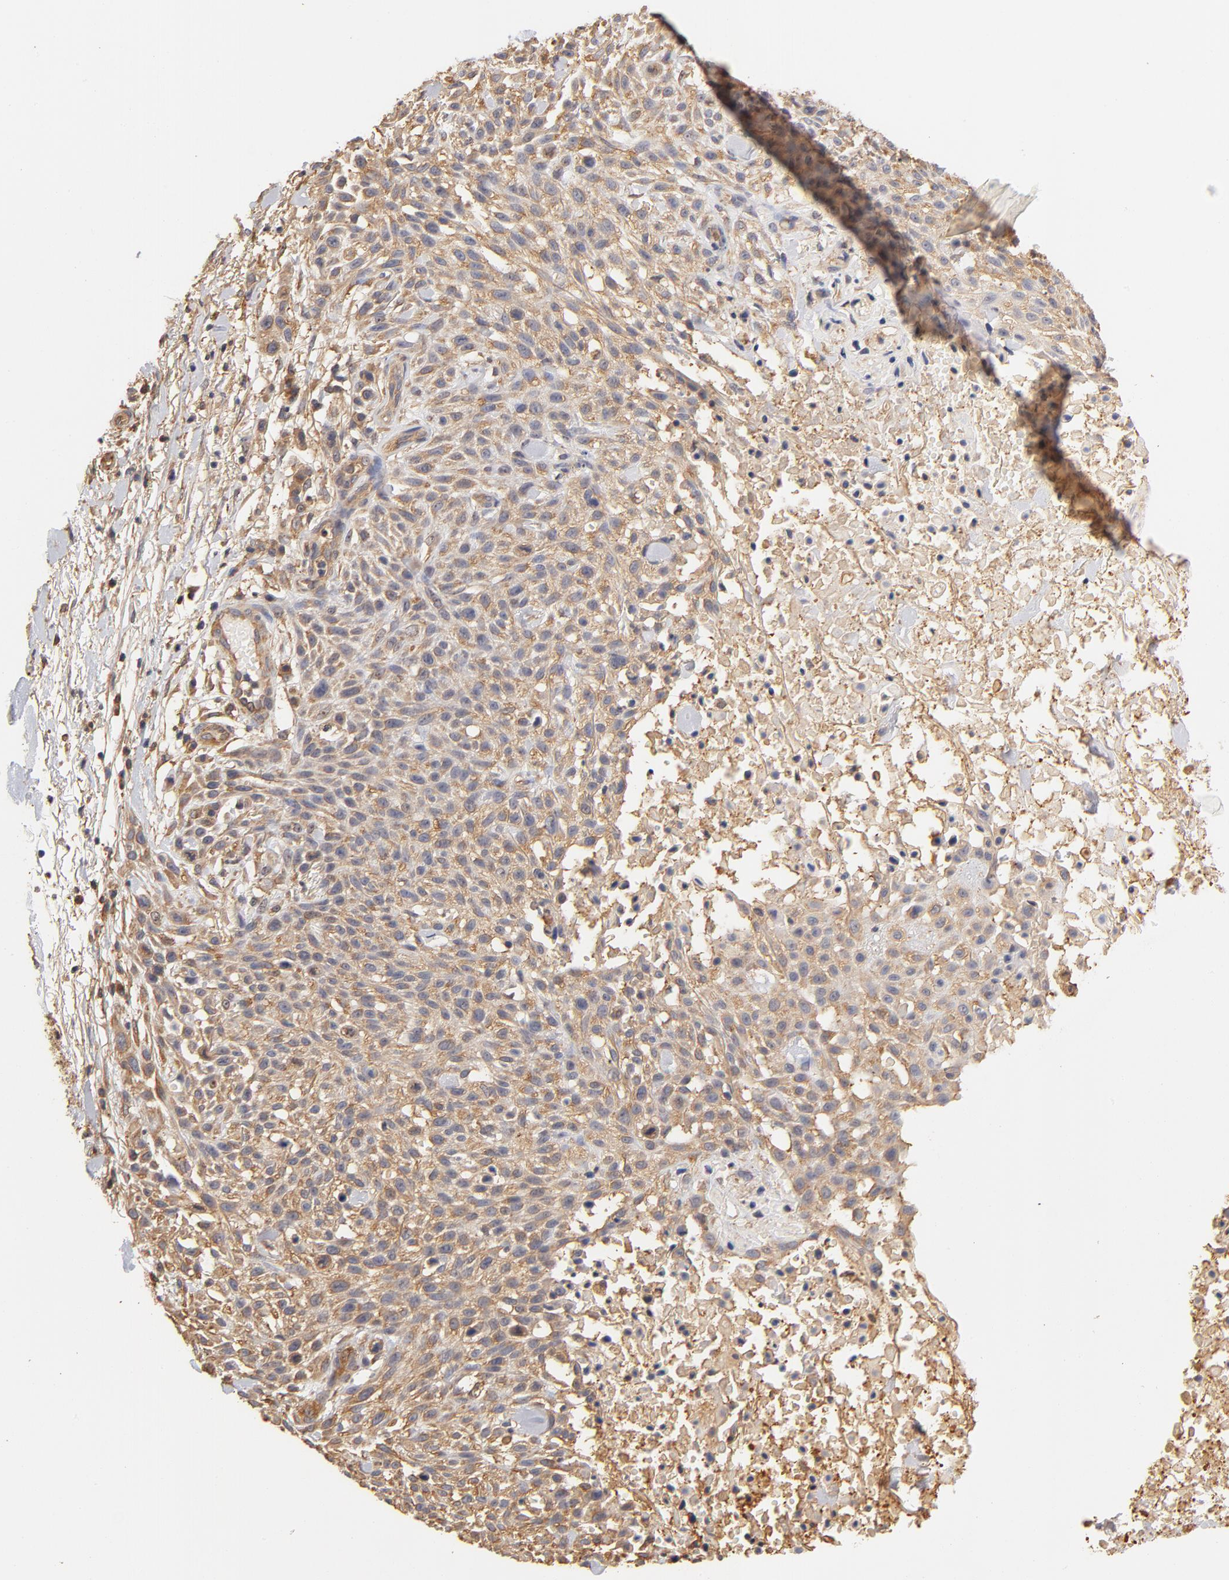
{"staining": {"intensity": "weak", "quantity": ">75%", "location": "cytoplasmic/membranous"}, "tissue": "skin cancer", "cell_type": "Tumor cells", "image_type": "cancer", "snomed": [{"axis": "morphology", "description": "Squamous cell carcinoma, NOS"}, {"axis": "topography", "description": "Skin"}], "caption": "A brown stain labels weak cytoplasmic/membranous staining of a protein in human skin cancer (squamous cell carcinoma) tumor cells.", "gene": "FCMR", "patient": {"sex": "female", "age": 42}}